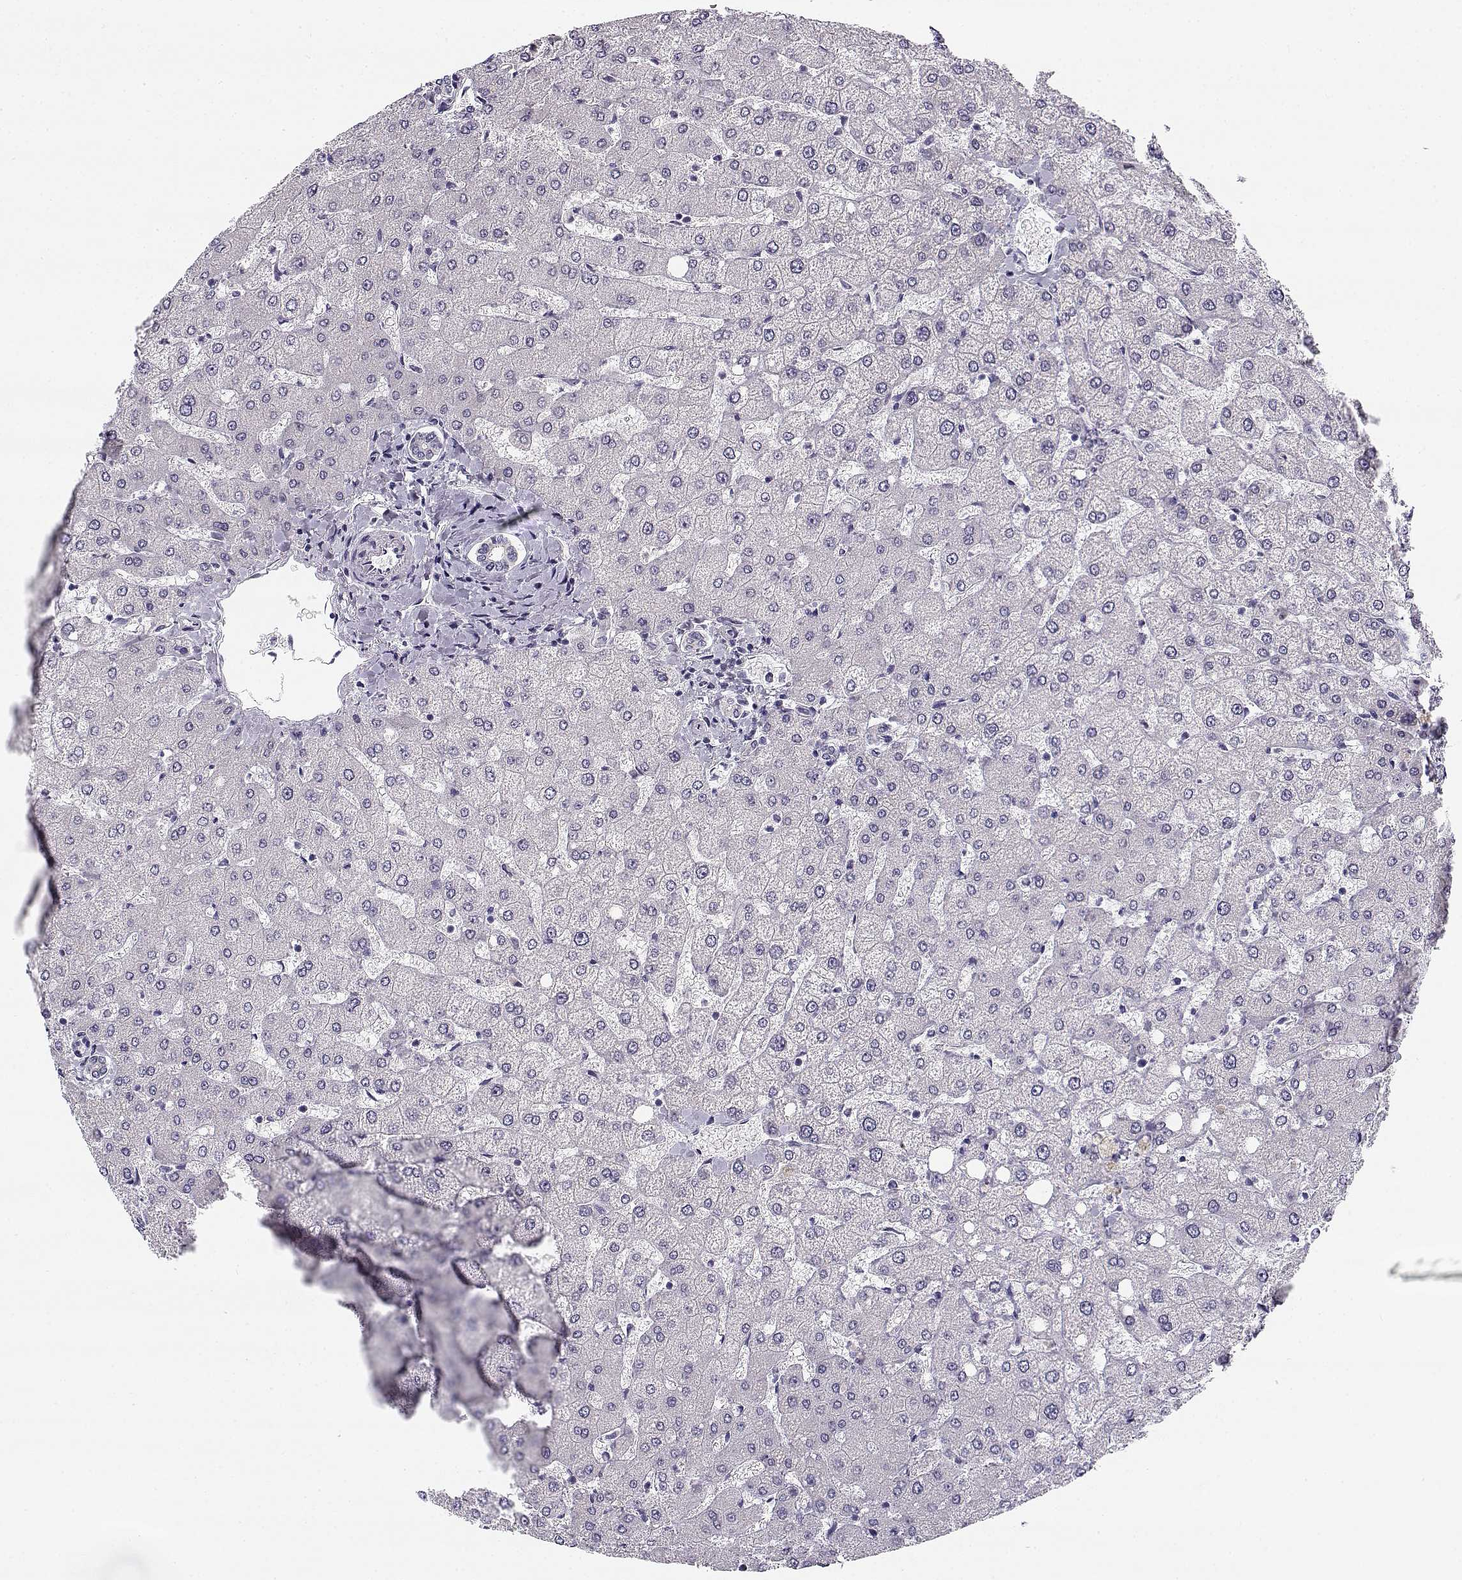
{"staining": {"intensity": "negative", "quantity": "none", "location": "none"}, "tissue": "liver", "cell_type": "Cholangiocytes", "image_type": "normal", "snomed": [{"axis": "morphology", "description": "Normal tissue, NOS"}, {"axis": "topography", "description": "Liver"}], "caption": "A high-resolution image shows IHC staining of benign liver, which displays no significant expression in cholangiocytes. (Immunohistochemistry (ihc), brightfield microscopy, high magnification).", "gene": "CREB3L3", "patient": {"sex": "female", "age": 54}}